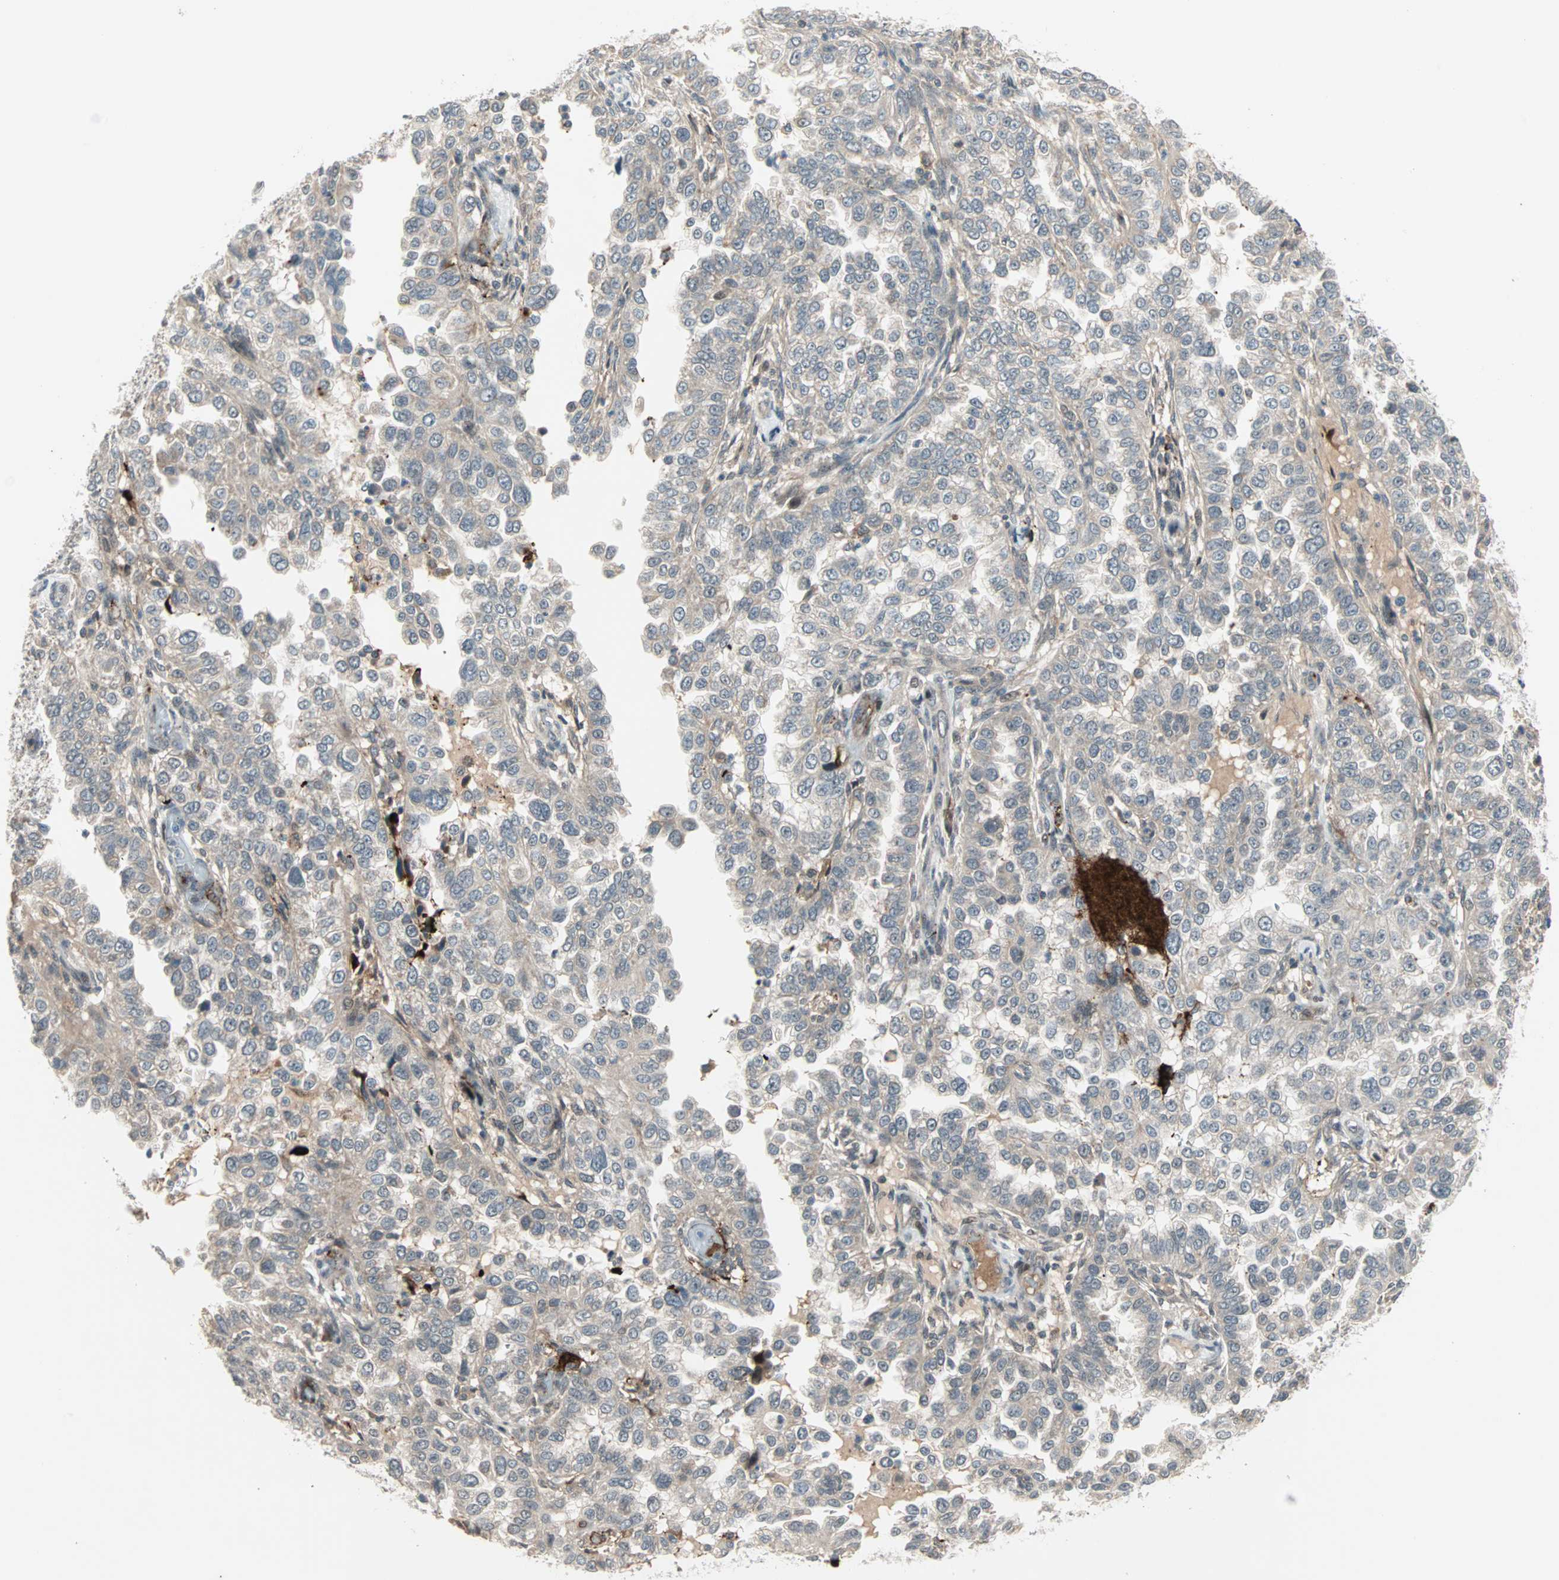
{"staining": {"intensity": "weak", "quantity": "25%-75%", "location": "cytoplasmic/membranous"}, "tissue": "endometrial cancer", "cell_type": "Tumor cells", "image_type": "cancer", "snomed": [{"axis": "morphology", "description": "Adenocarcinoma, NOS"}, {"axis": "topography", "description": "Endometrium"}], "caption": "A brown stain highlights weak cytoplasmic/membranous staining of a protein in endometrial cancer tumor cells.", "gene": "PROS1", "patient": {"sex": "female", "age": 85}}